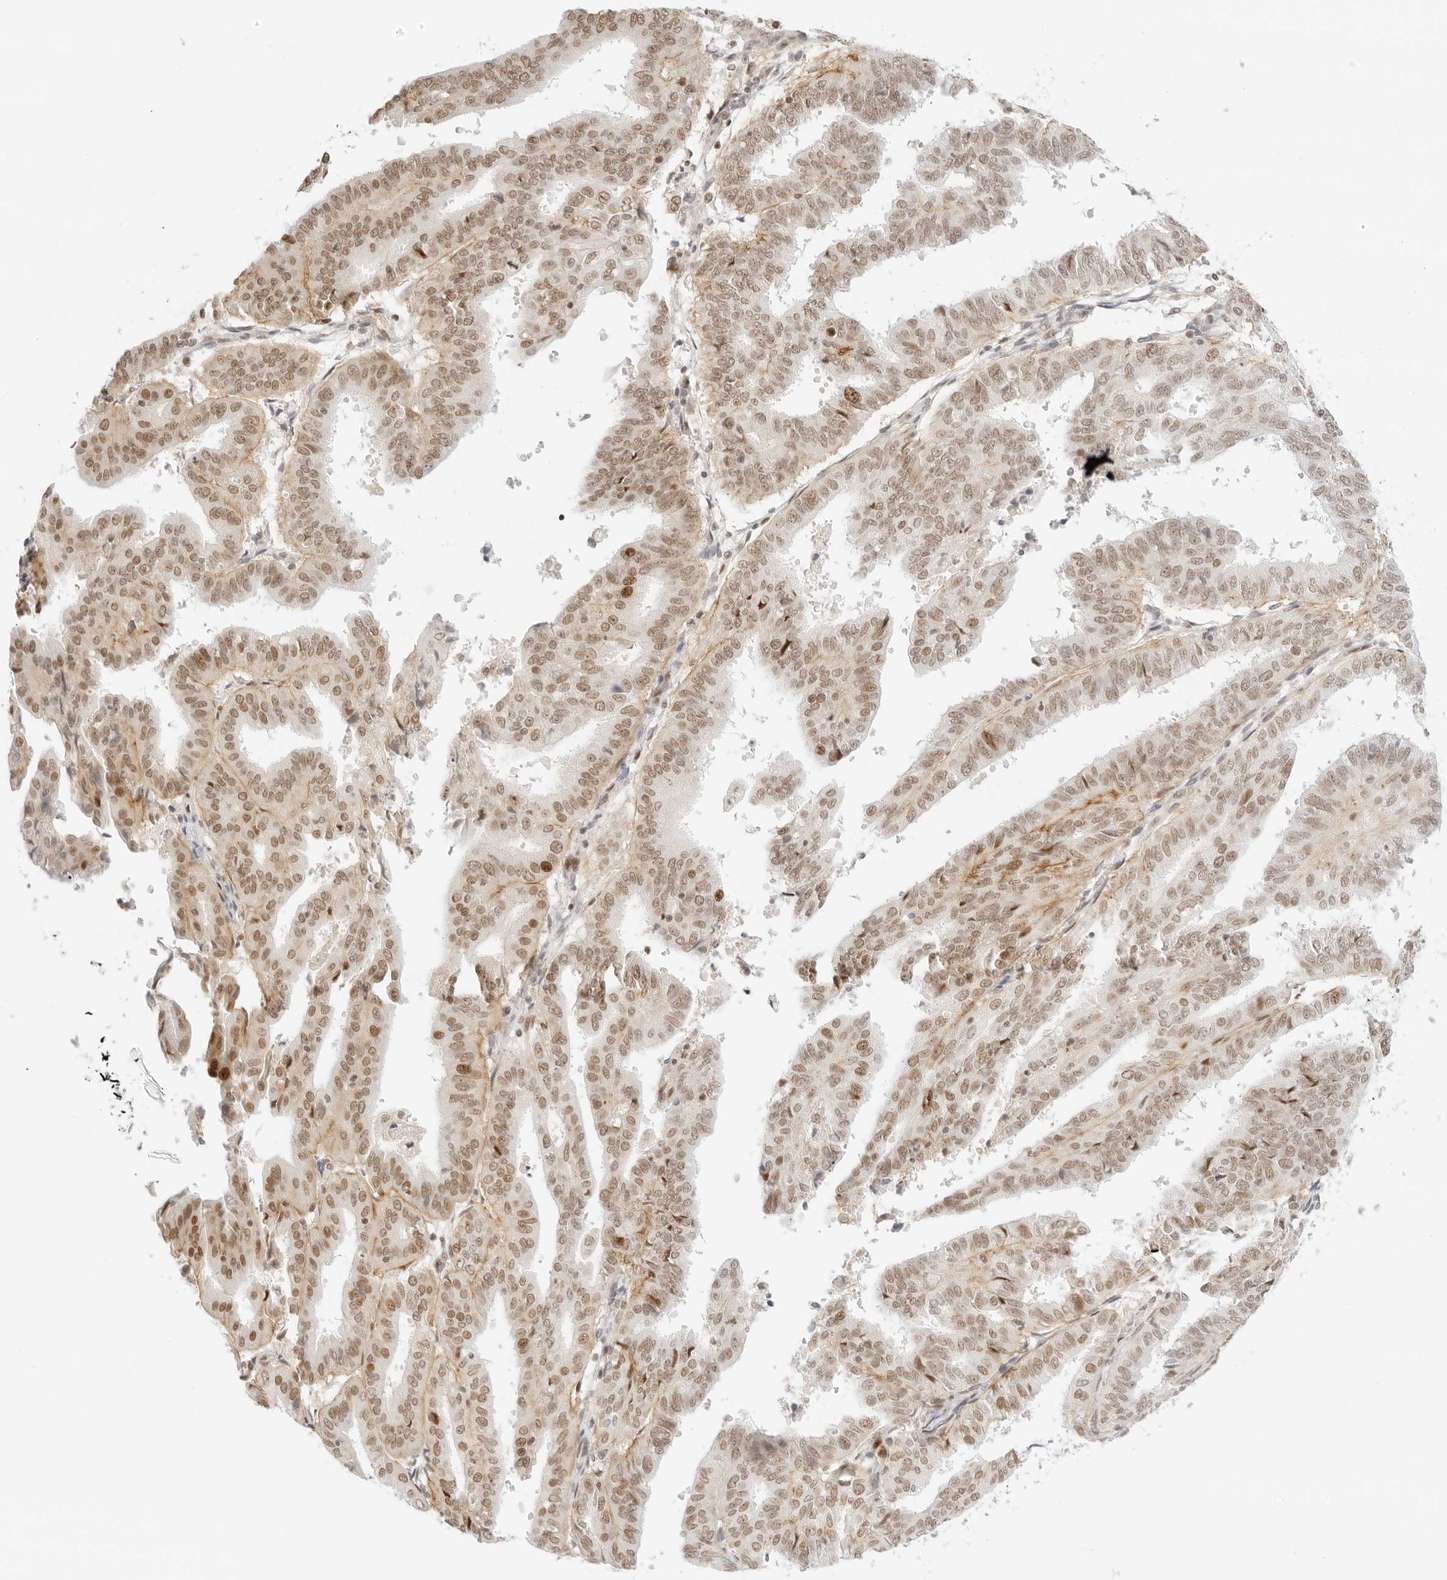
{"staining": {"intensity": "moderate", "quantity": ">75%", "location": "cytoplasmic/membranous,nuclear"}, "tissue": "endometrial cancer", "cell_type": "Tumor cells", "image_type": "cancer", "snomed": [{"axis": "morphology", "description": "Adenocarcinoma, NOS"}, {"axis": "topography", "description": "Uterus"}], "caption": "A brown stain shows moderate cytoplasmic/membranous and nuclear positivity of a protein in human endometrial cancer (adenocarcinoma) tumor cells.", "gene": "ITGA6", "patient": {"sex": "female", "age": 77}}